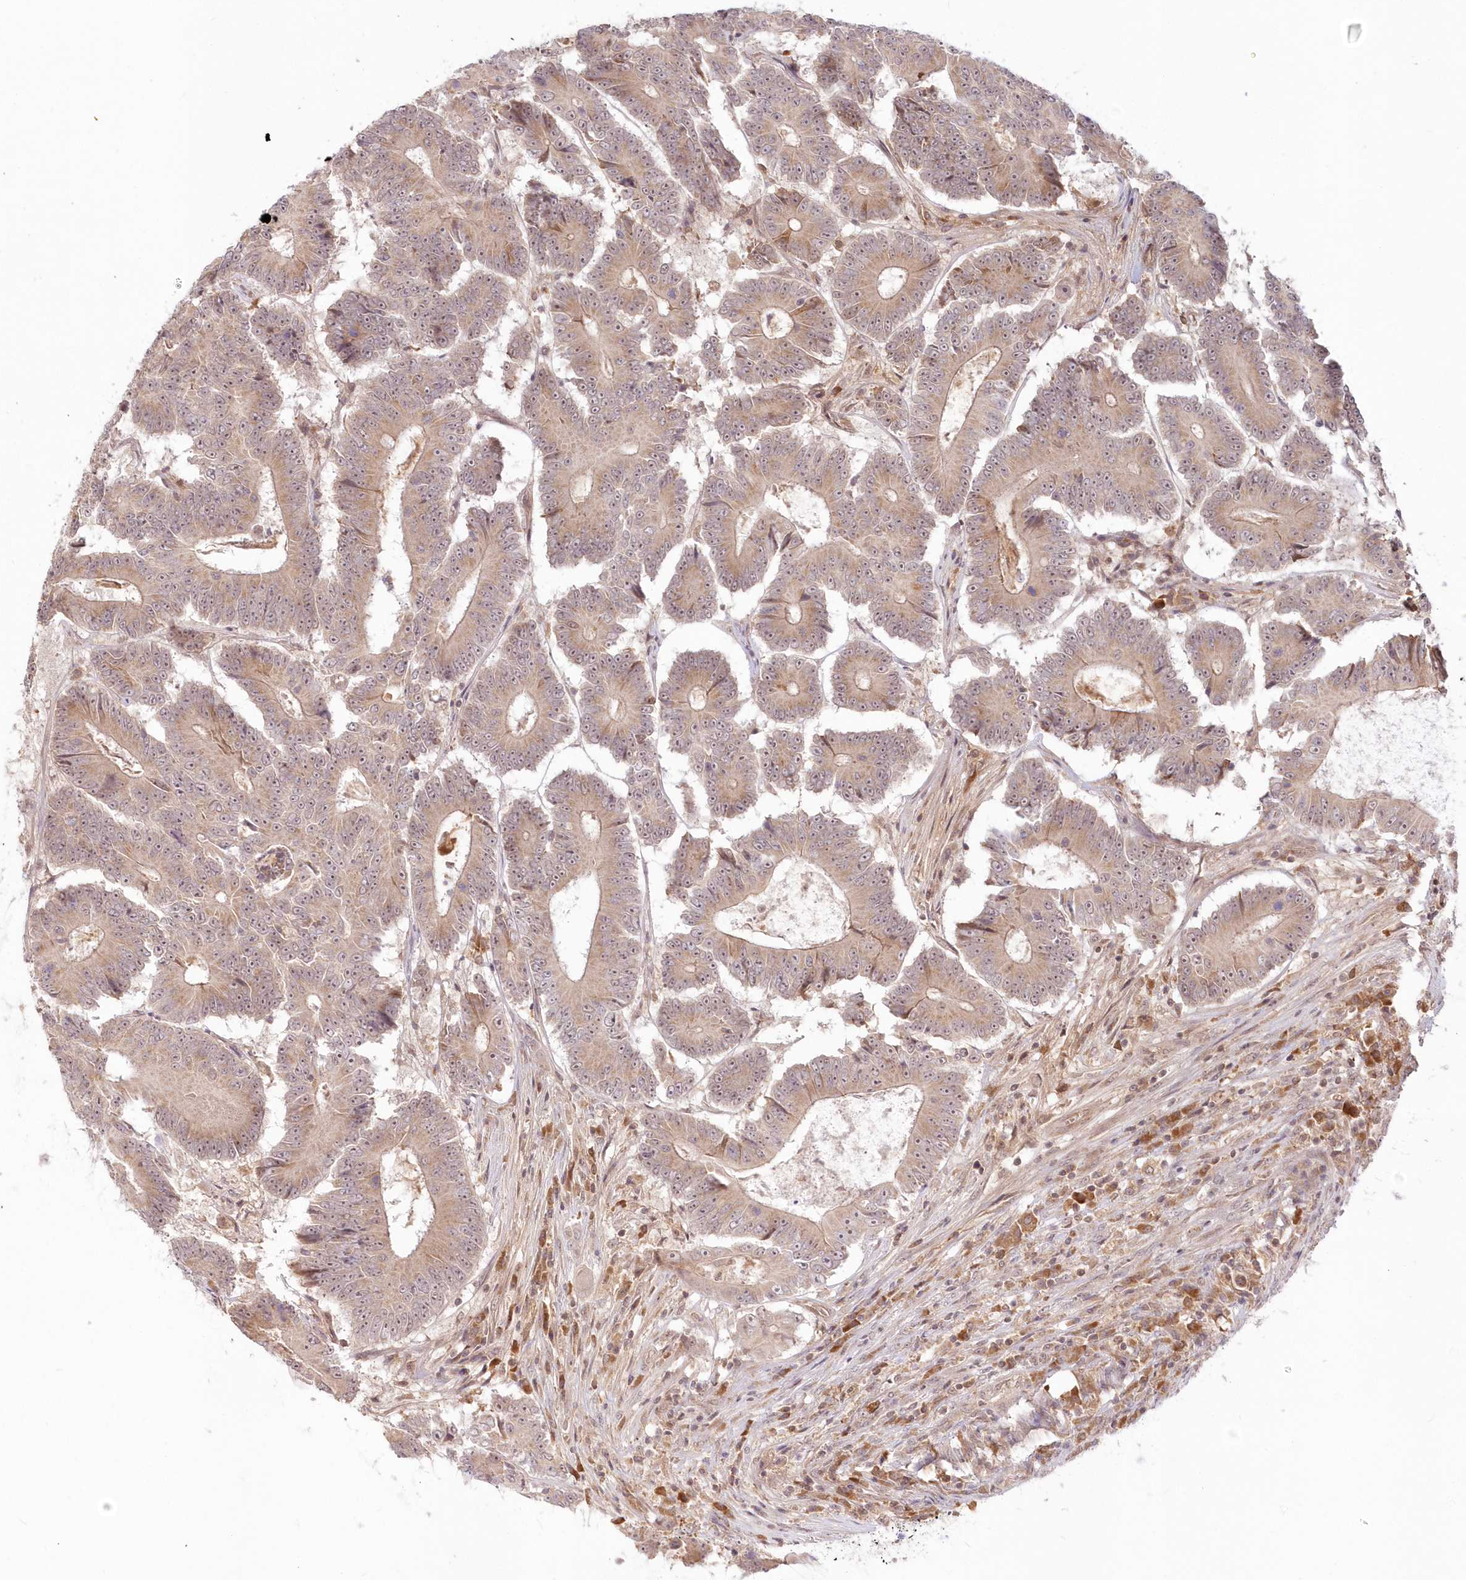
{"staining": {"intensity": "moderate", "quantity": ">75%", "location": "cytoplasmic/membranous"}, "tissue": "colorectal cancer", "cell_type": "Tumor cells", "image_type": "cancer", "snomed": [{"axis": "morphology", "description": "Adenocarcinoma, NOS"}, {"axis": "topography", "description": "Colon"}], "caption": "Colorectal cancer stained with immunohistochemistry exhibits moderate cytoplasmic/membranous expression in about >75% of tumor cells.", "gene": "MTMR3", "patient": {"sex": "male", "age": 83}}